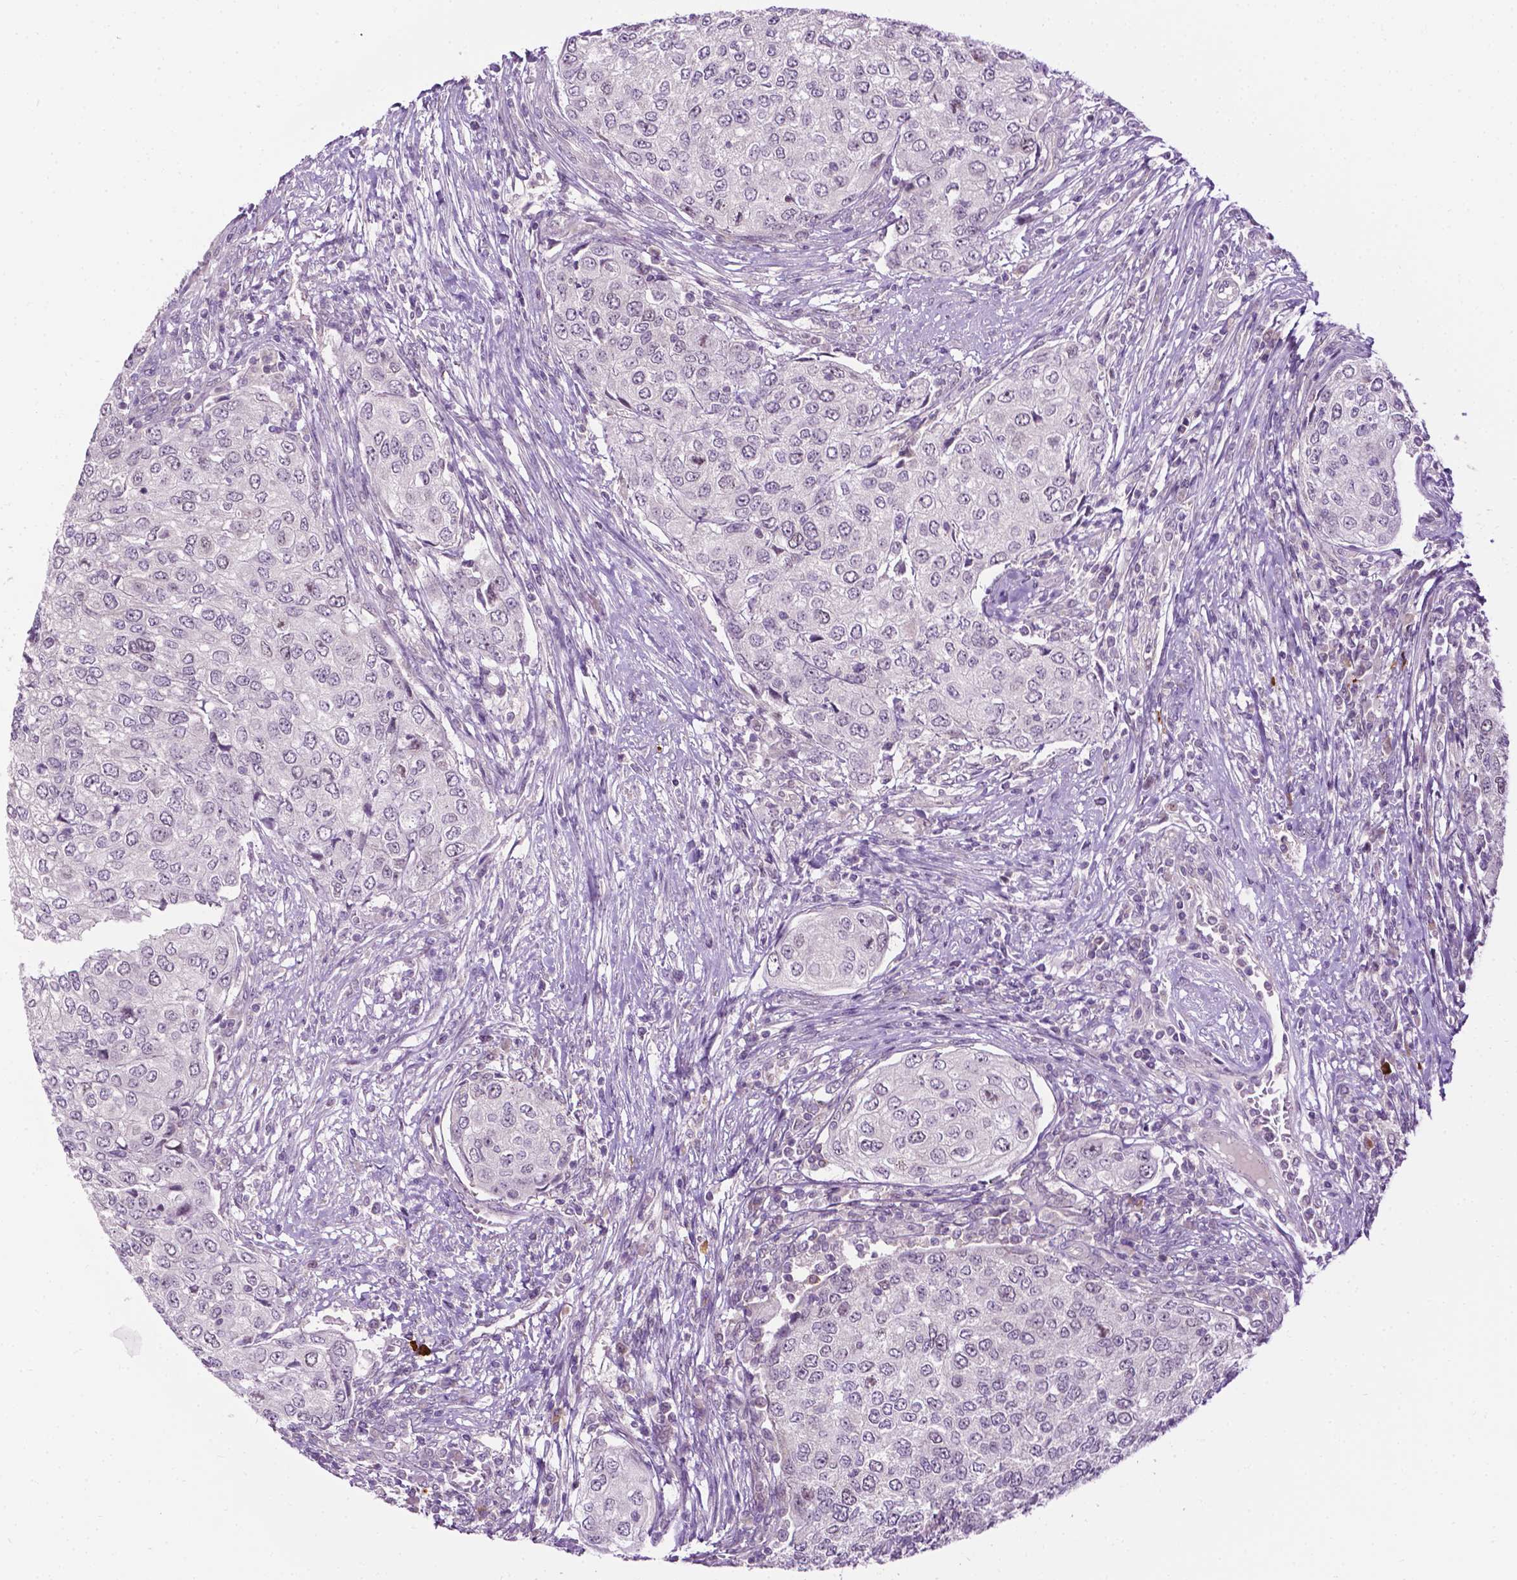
{"staining": {"intensity": "negative", "quantity": "none", "location": "none"}, "tissue": "urothelial cancer", "cell_type": "Tumor cells", "image_type": "cancer", "snomed": [{"axis": "morphology", "description": "Urothelial carcinoma, High grade"}, {"axis": "topography", "description": "Urinary bladder"}], "caption": "High power microscopy micrograph of an IHC photomicrograph of urothelial cancer, revealing no significant positivity in tumor cells.", "gene": "DENND4A", "patient": {"sex": "female", "age": 78}}